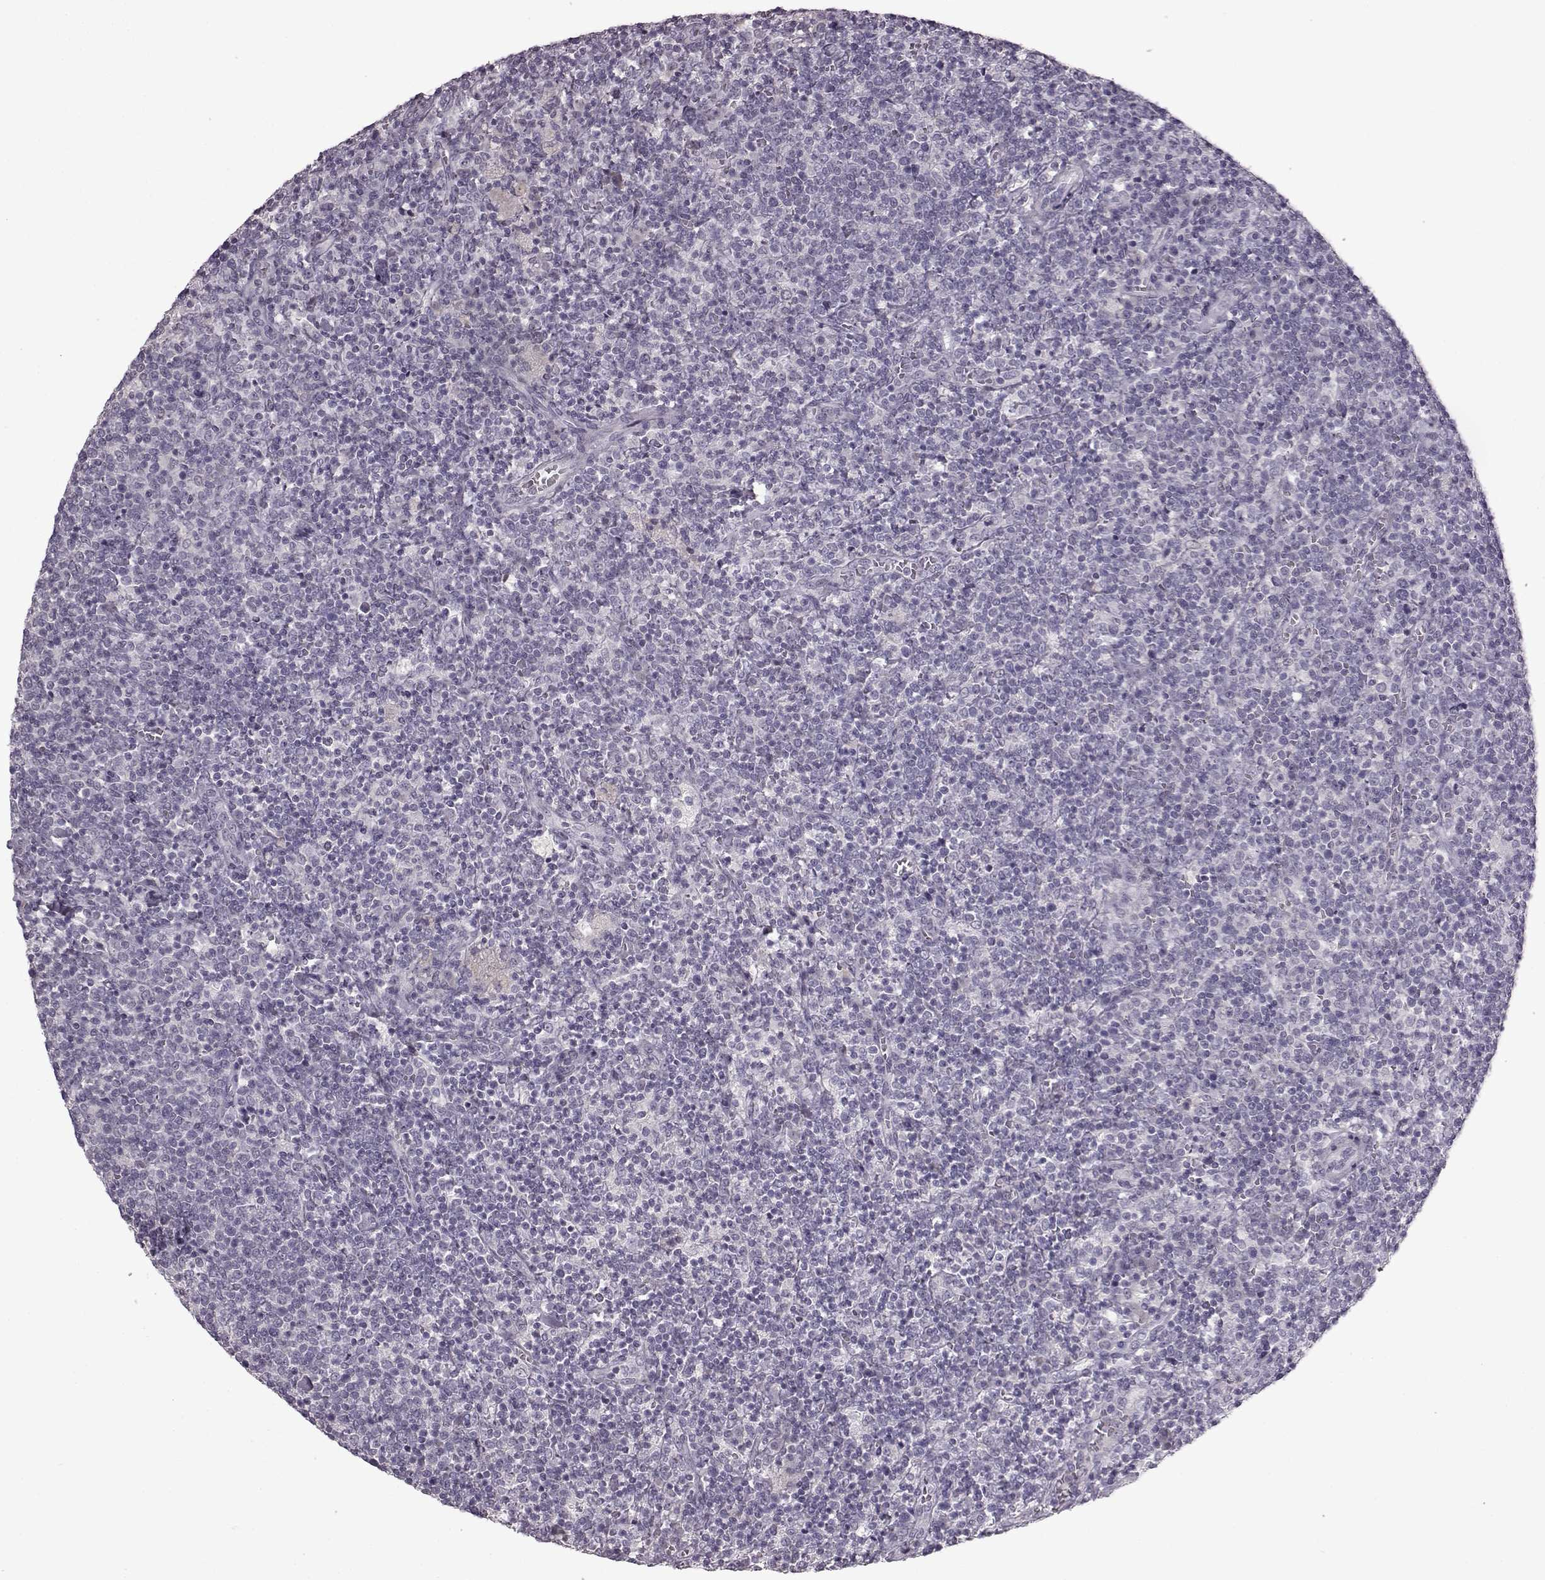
{"staining": {"intensity": "negative", "quantity": "none", "location": "none"}, "tissue": "lymphoma", "cell_type": "Tumor cells", "image_type": "cancer", "snomed": [{"axis": "morphology", "description": "Malignant lymphoma, non-Hodgkin's type, High grade"}, {"axis": "topography", "description": "Lymph node"}], "caption": "Immunohistochemistry image of human malignant lymphoma, non-Hodgkin's type (high-grade) stained for a protein (brown), which exhibits no positivity in tumor cells. Nuclei are stained in blue.", "gene": "LHB", "patient": {"sex": "male", "age": 61}}